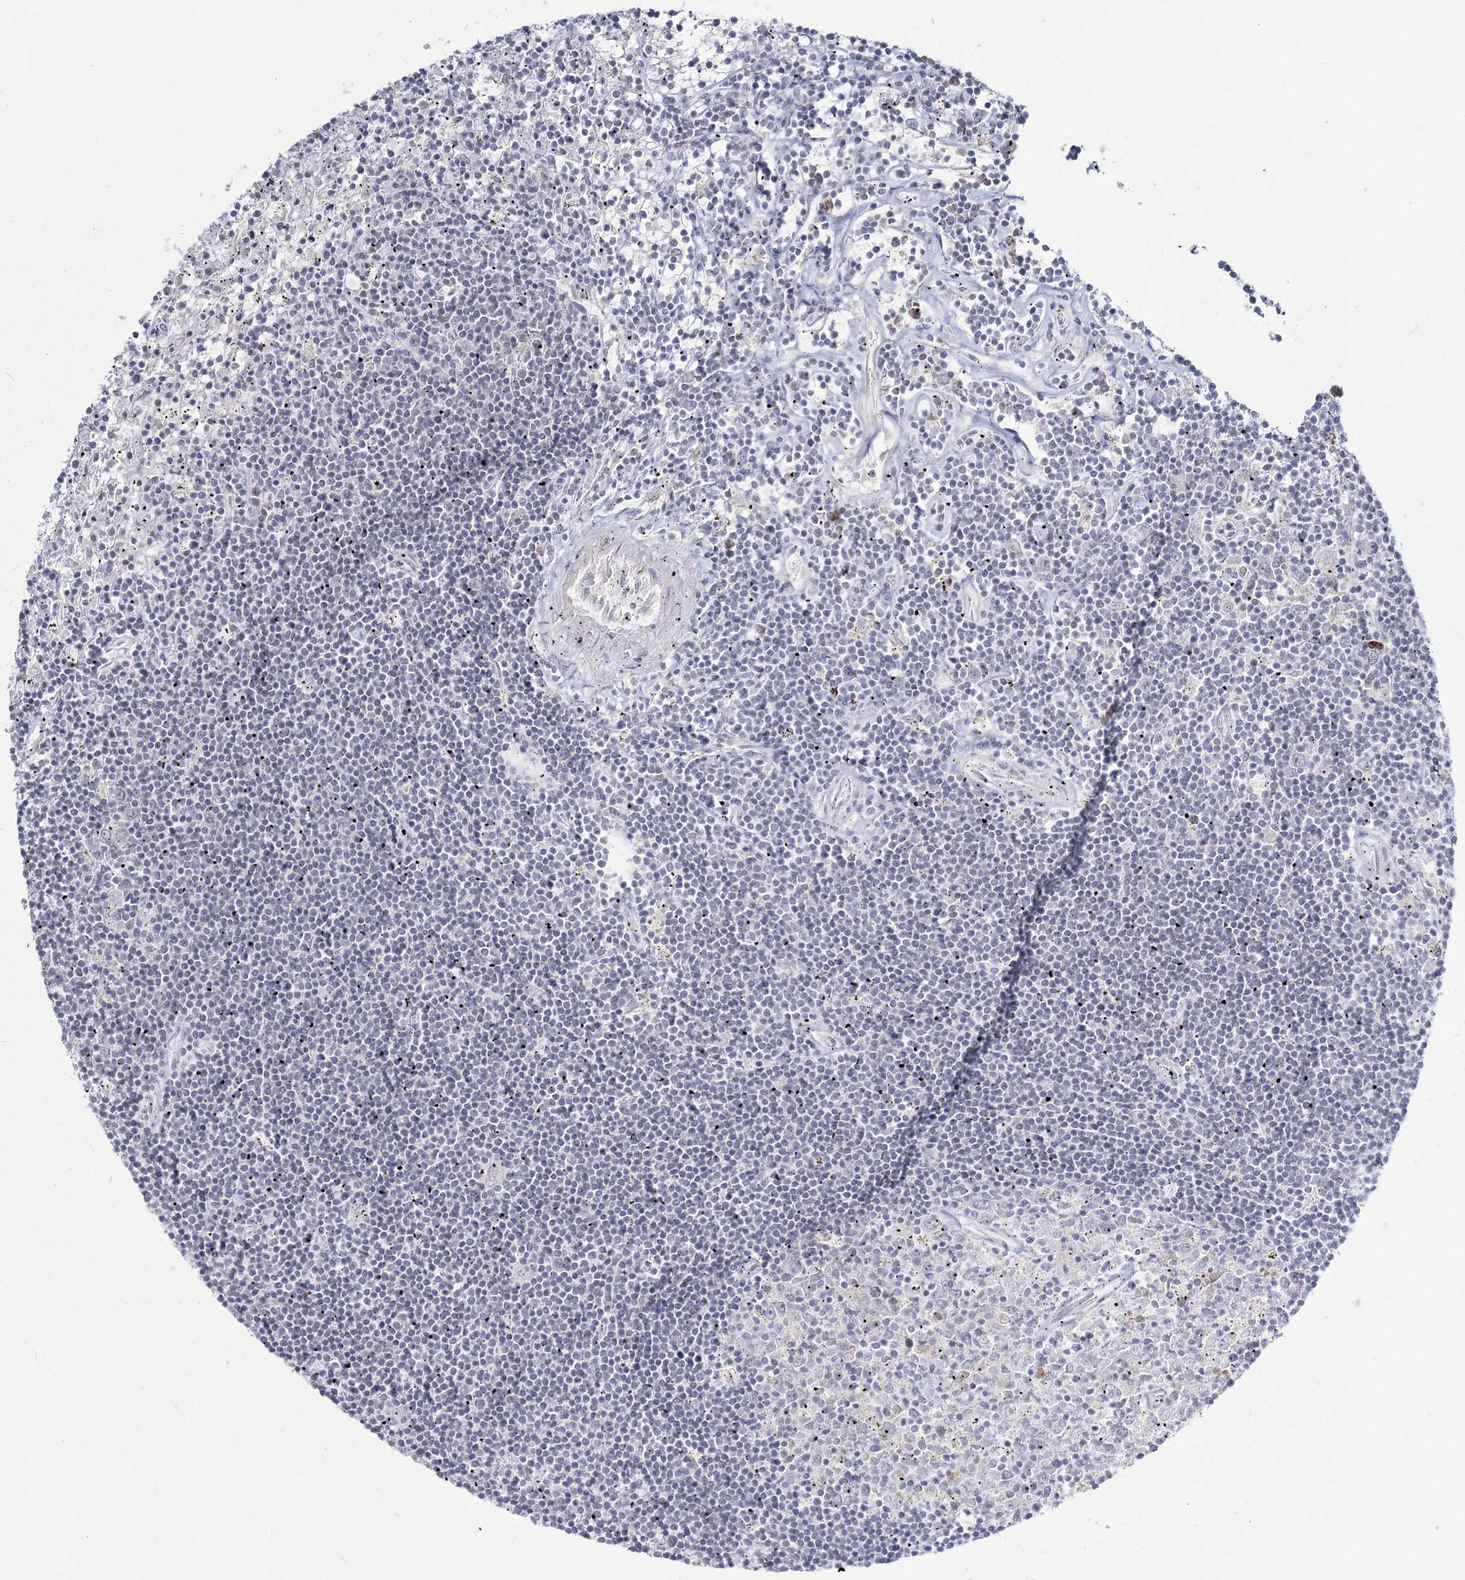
{"staining": {"intensity": "negative", "quantity": "none", "location": "none"}, "tissue": "lymphoma", "cell_type": "Tumor cells", "image_type": "cancer", "snomed": [{"axis": "morphology", "description": "Malignant lymphoma, non-Hodgkin's type, Low grade"}, {"axis": "topography", "description": "Spleen"}], "caption": "Tumor cells show no significant positivity in low-grade malignant lymphoma, non-Hodgkin's type.", "gene": "LY6G5C", "patient": {"sex": "male", "age": 76}}